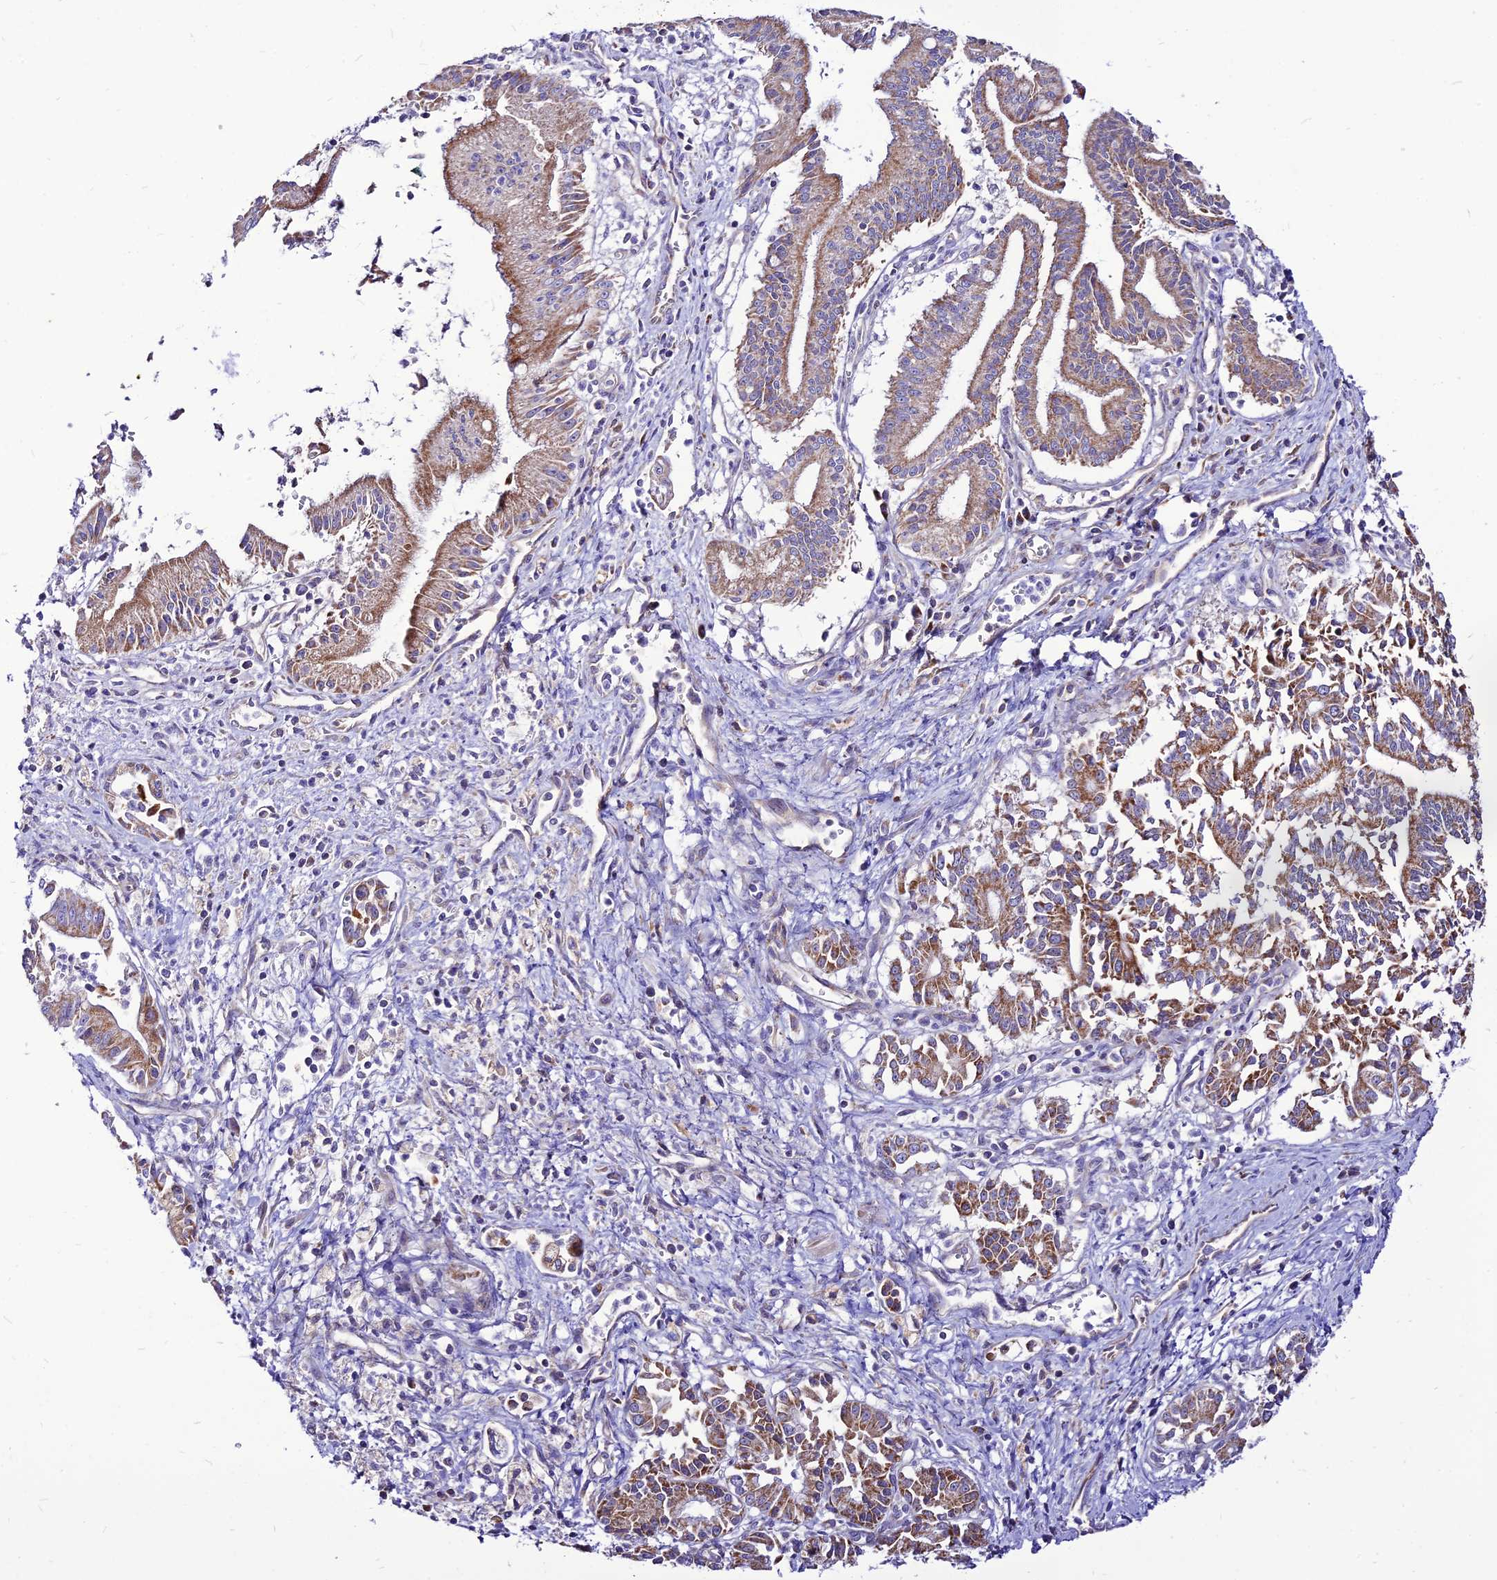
{"staining": {"intensity": "moderate", "quantity": ">75%", "location": "cytoplasmic/membranous"}, "tissue": "pancreatic cancer", "cell_type": "Tumor cells", "image_type": "cancer", "snomed": [{"axis": "morphology", "description": "Adenocarcinoma, NOS"}, {"axis": "topography", "description": "Pancreas"}], "caption": "Adenocarcinoma (pancreatic) stained with DAB (3,3'-diaminobenzidine) IHC demonstrates medium levels of moderate cytoplasmic/membranous staining in approximately >75% of tumor cells. (DAB IHC with brightfield microscopy, high magnification).", "gene": "ECI1", "patient": {"sex": "male", "age": 78}}